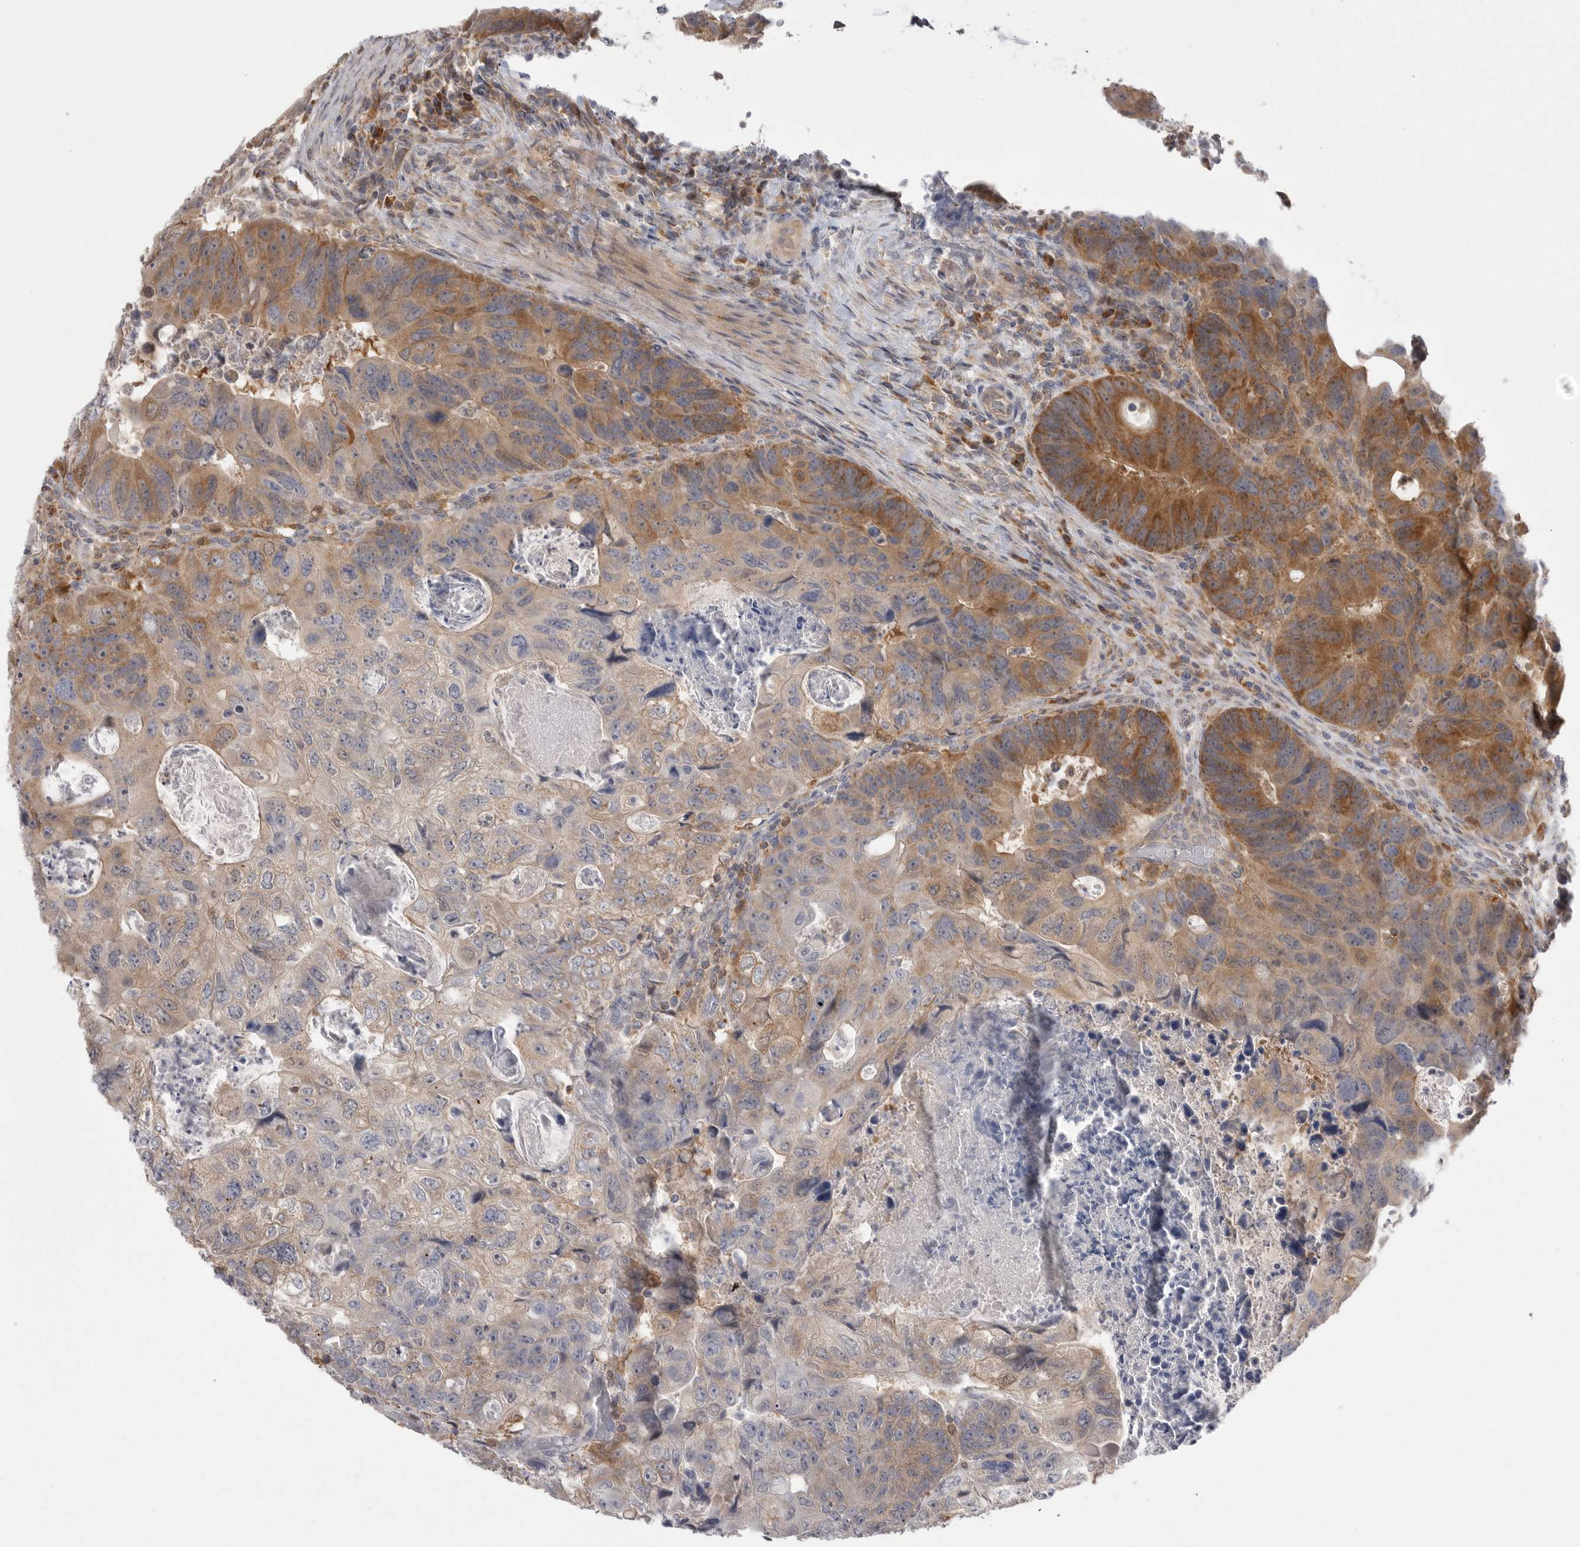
{"staining": {"intensity": "moderate", "quantity": "25%-75%", "location": "cytoplasmic/membranous"}, "tissue": "colorectal cancer", "cell_type": "Tumor cells", "image_type": "cancer", "snomed": [{"axis": "morphology", "description": "Adenocarcinoma, NOS"}, {"axis": "topography", "description": "Rectum"}], "caption": "Immunohistochemistry staining of colorectal cancer (adenocarcinoma), which demonstrates medium levels of moderate cytoplasmic/membranous positivity in approximately 25%-75% of tumor cells indicating moderate cytoplasmic/membranous protein positivity. The staining was performed using DAB (brown) for protein detection and nuclei were counterstained in hematoxylin (blue).", "gene": "KYAT3", "patient": {"sex": "male", "age": 59}}